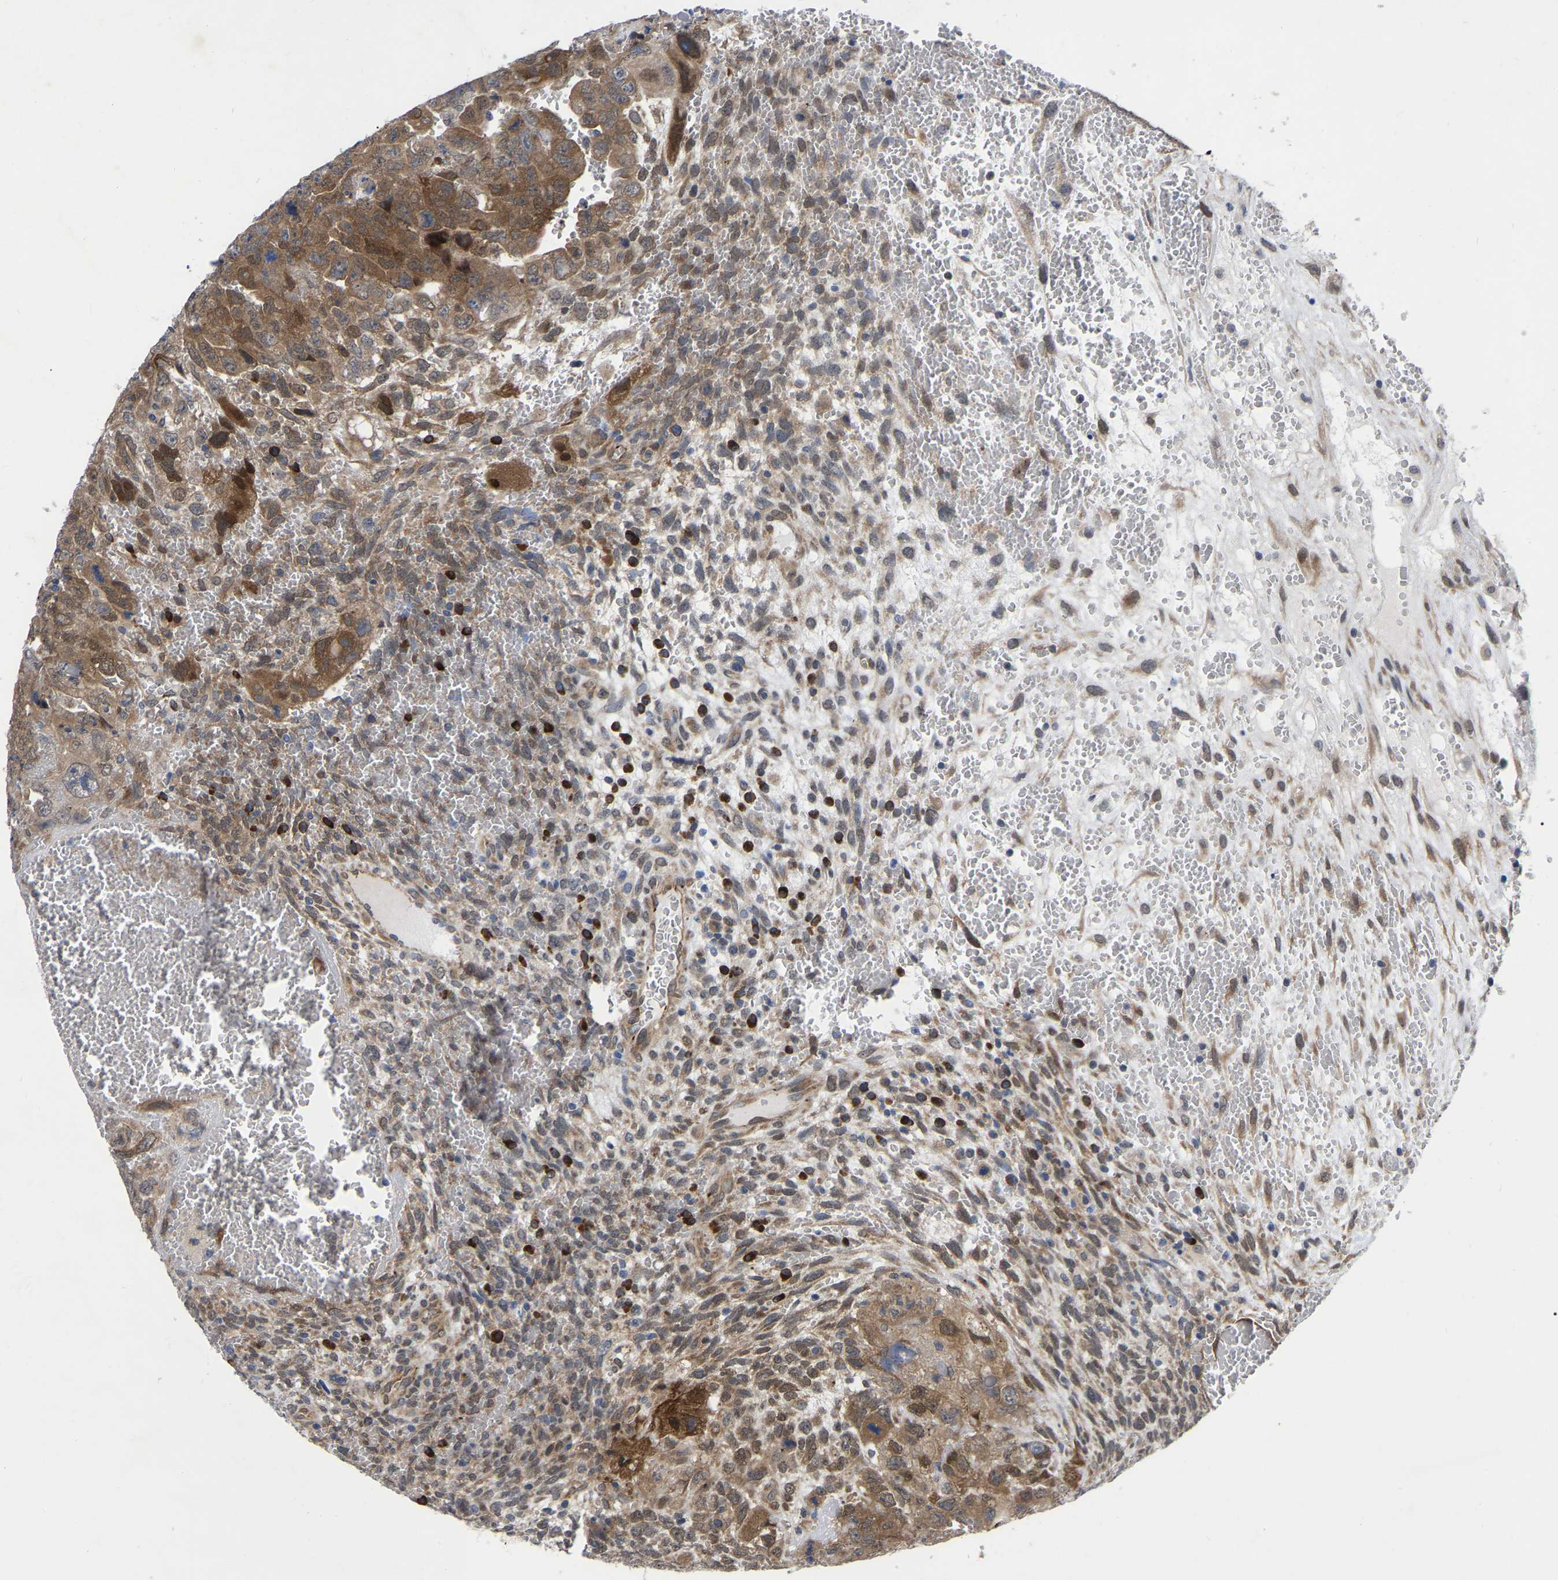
{"staining": {"intensity": "strong", "quantity": ">75%", "location": "cytoplasmic/membranous,nuclear"}, "tissue": "testis cancer", "cell_type": "Tumor cells", "image_type": "cancer", "snomed": [{"axis": "morphology", "description": "Carcinoma, Embryonal, NOS"}, {"axis": "topography", "description": "Testis"}], "caption": "About >75% of tumor cells in testis cancer reveal strong cytoplasmic/membranous and nuclear protein expression as visualized by brown immunohistochemical staining.", "gene": "UBE4B", "patient": {"sex": "male", "age": 28}}